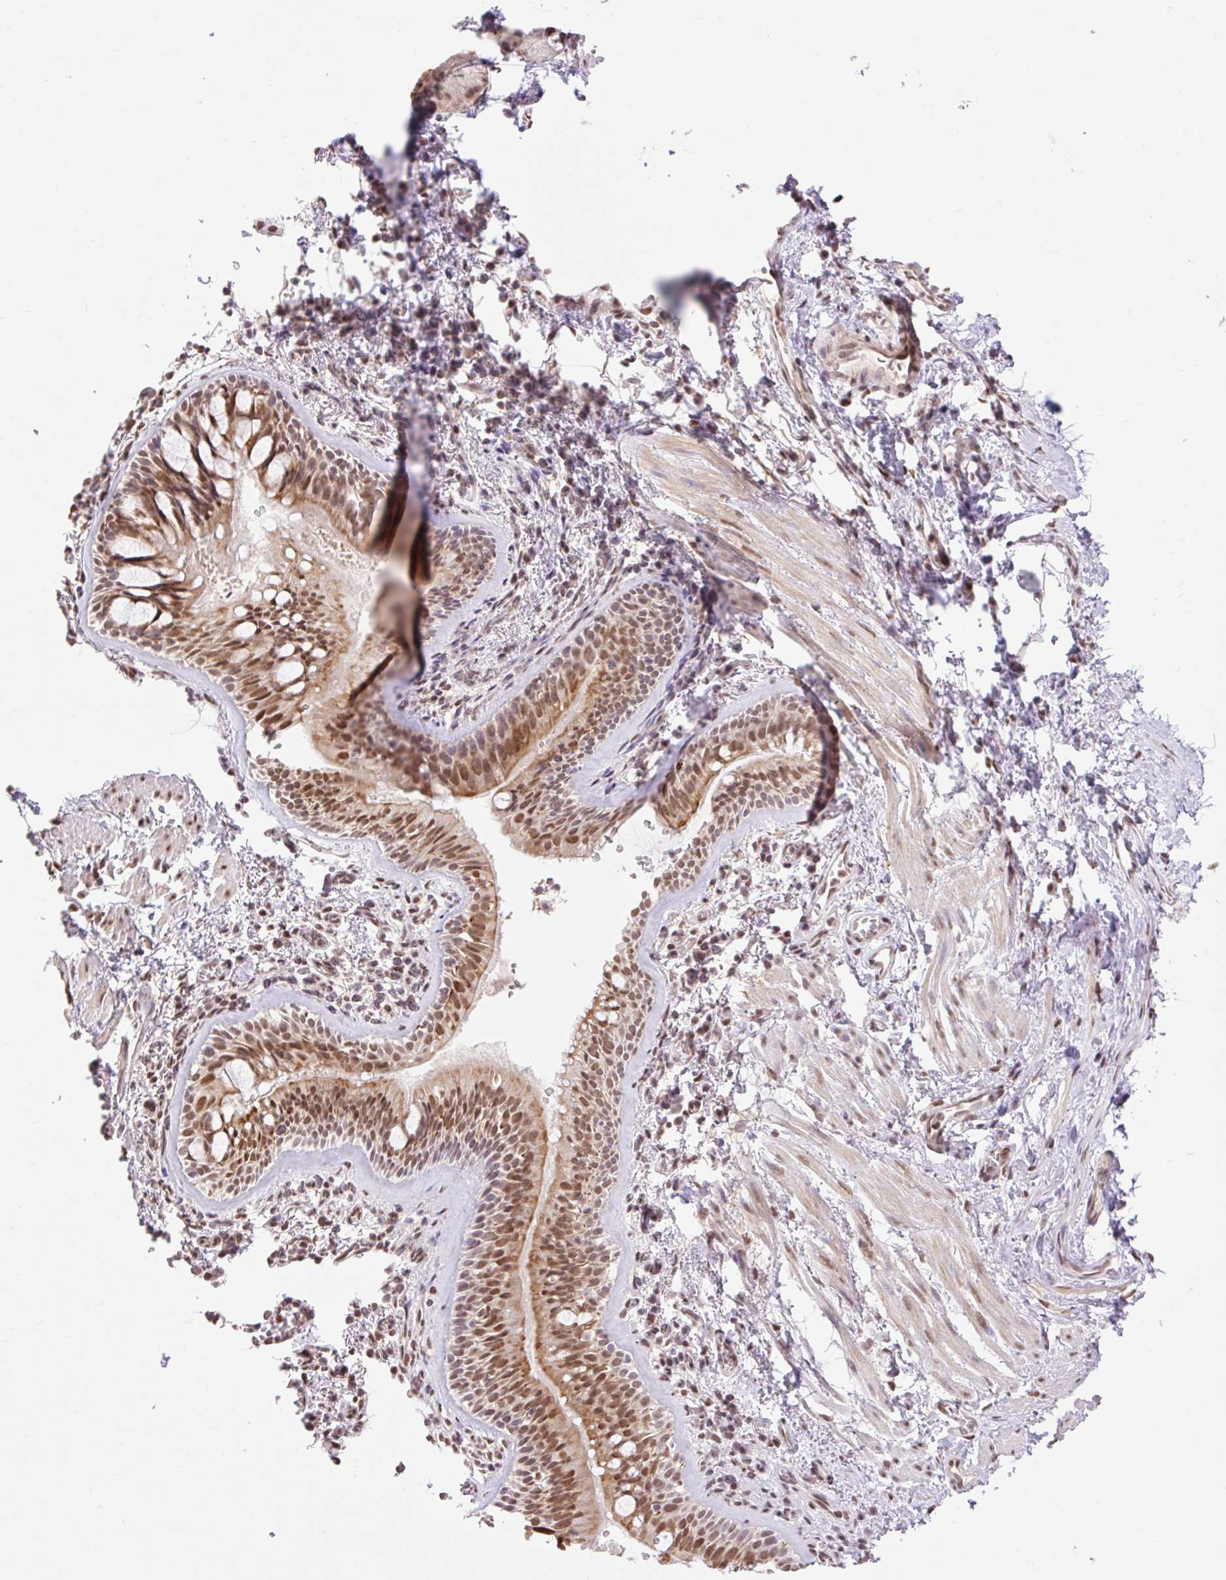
{"staining": {"intensity": "moderate", "quantity": ">75%", "location": "cytoplasmic/membranous,nuclear"}, "tissue": "bronchus", "cell_type": "Respiratory epithelial cells", "image_type": "normal", "snomed": [{"axis": "morphology", "description": "Normal tissue, NOS"}, {"axis": "topography", "description": "Cartilage tissue"}, {"axis": "topography", "description": "Bronchus"}], "caption": "This micrograph exhibits immunohistochemistry staining of normal bronchus, with medium moderate cytoplasmic/membranous,nuclear staining in about >75% of respiratory epithelial cells.", "gene": "ENSG00000261832", "patient": {"sex": "male", "age": 78}}